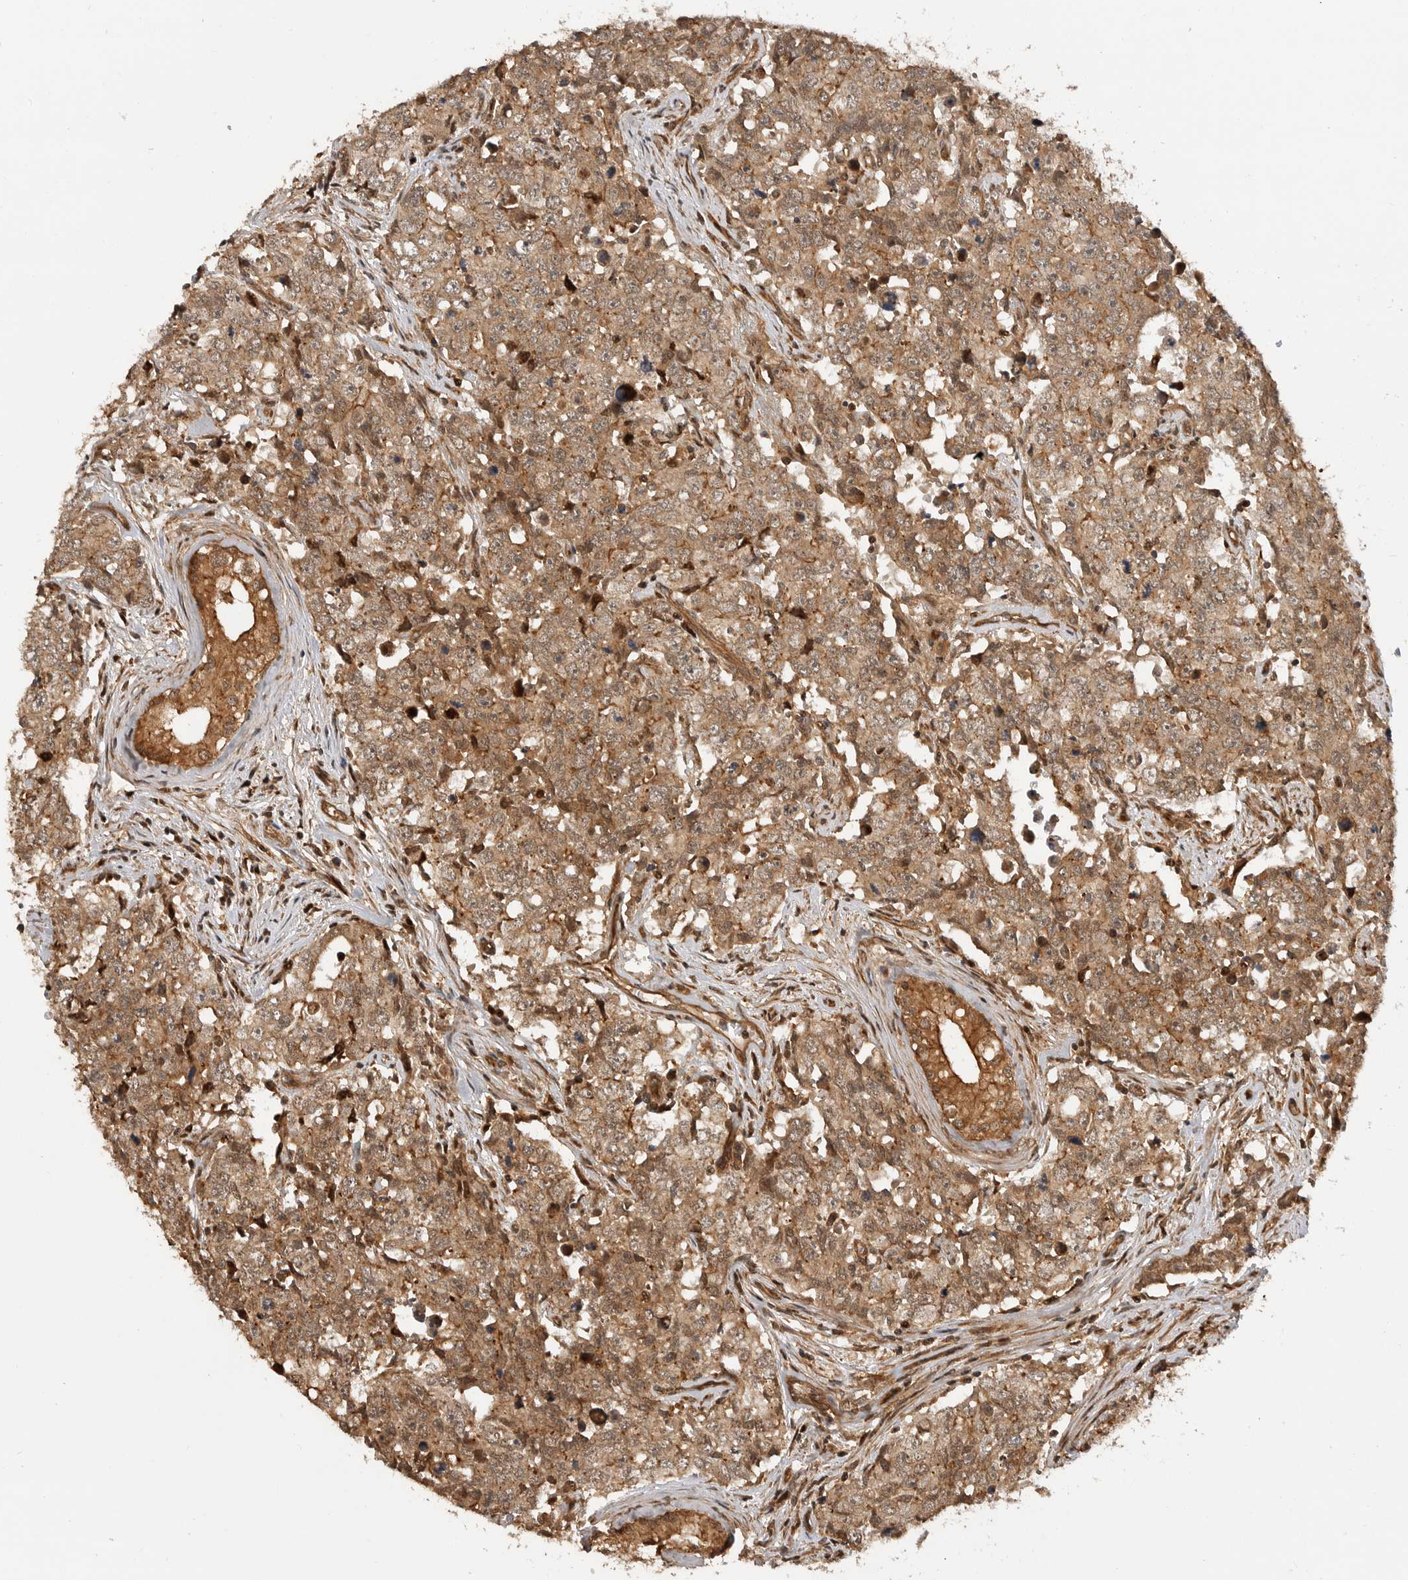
{"staining": {"intensity": "moderate", "quantity": ">75%", "location": "cytoplasmic/membranous"}, "tissue": "testis cancer", "cell_type": "Tumor cells", "image_type": "cancer", "snomed": [{"axis": "morphology", "description": "Carcinoma, Embryonal, NOS"}, {"axis": "topography", "description": "Testis"}], "caption": "Immunohistochemical staining of human testis cancer displays moderate cytoplasmic/membranous protein expression in about >75% of tumor cells.", "gene": "ADPRS", "patient": {"sex": "male", "age": 28}}